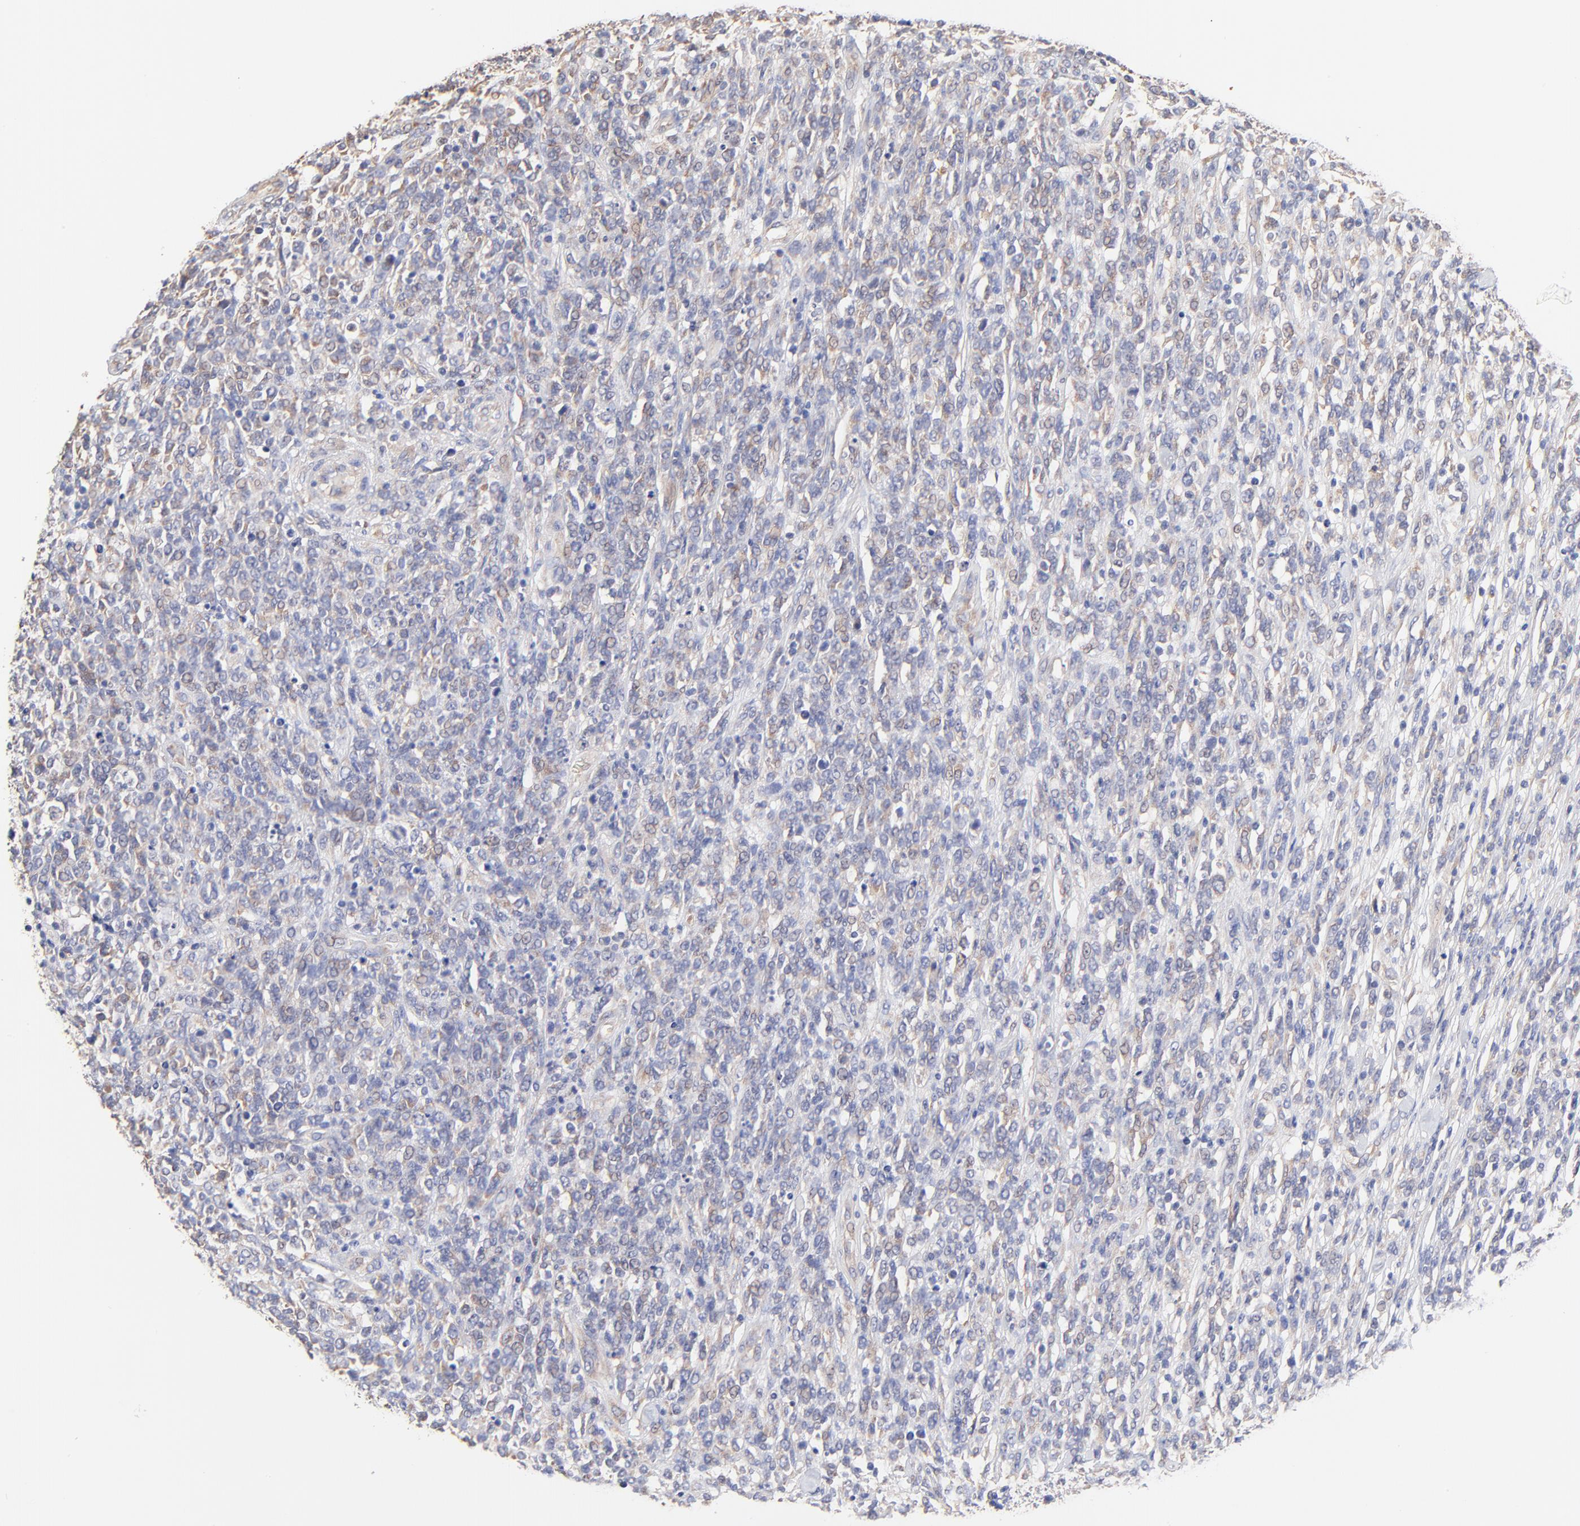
{"staining": {"intensity": "weak", "quantity": "25%-75%", "location": "cytoplasmic/membranous"}, "tissue": "lymphoma", "cell_type": "Tumor cells", "image_type": "cancer", "snomed": [{"axis": "morphology", "description": "Malignant lymphoma, non-Hodgkin's type, High grade"}, {"axis": "topography", "description": "Lymph node"}], "caption": "An image showing weak cytoplasmic/membranous staining in about 25%-75% of tumor cells in high-grade malignant lymphoma, non-Hodgkin's type, as visualized by brown immunohistochemical staining.", "gene": "PTK7", "patient": {"sex": "female", "age": 73}}